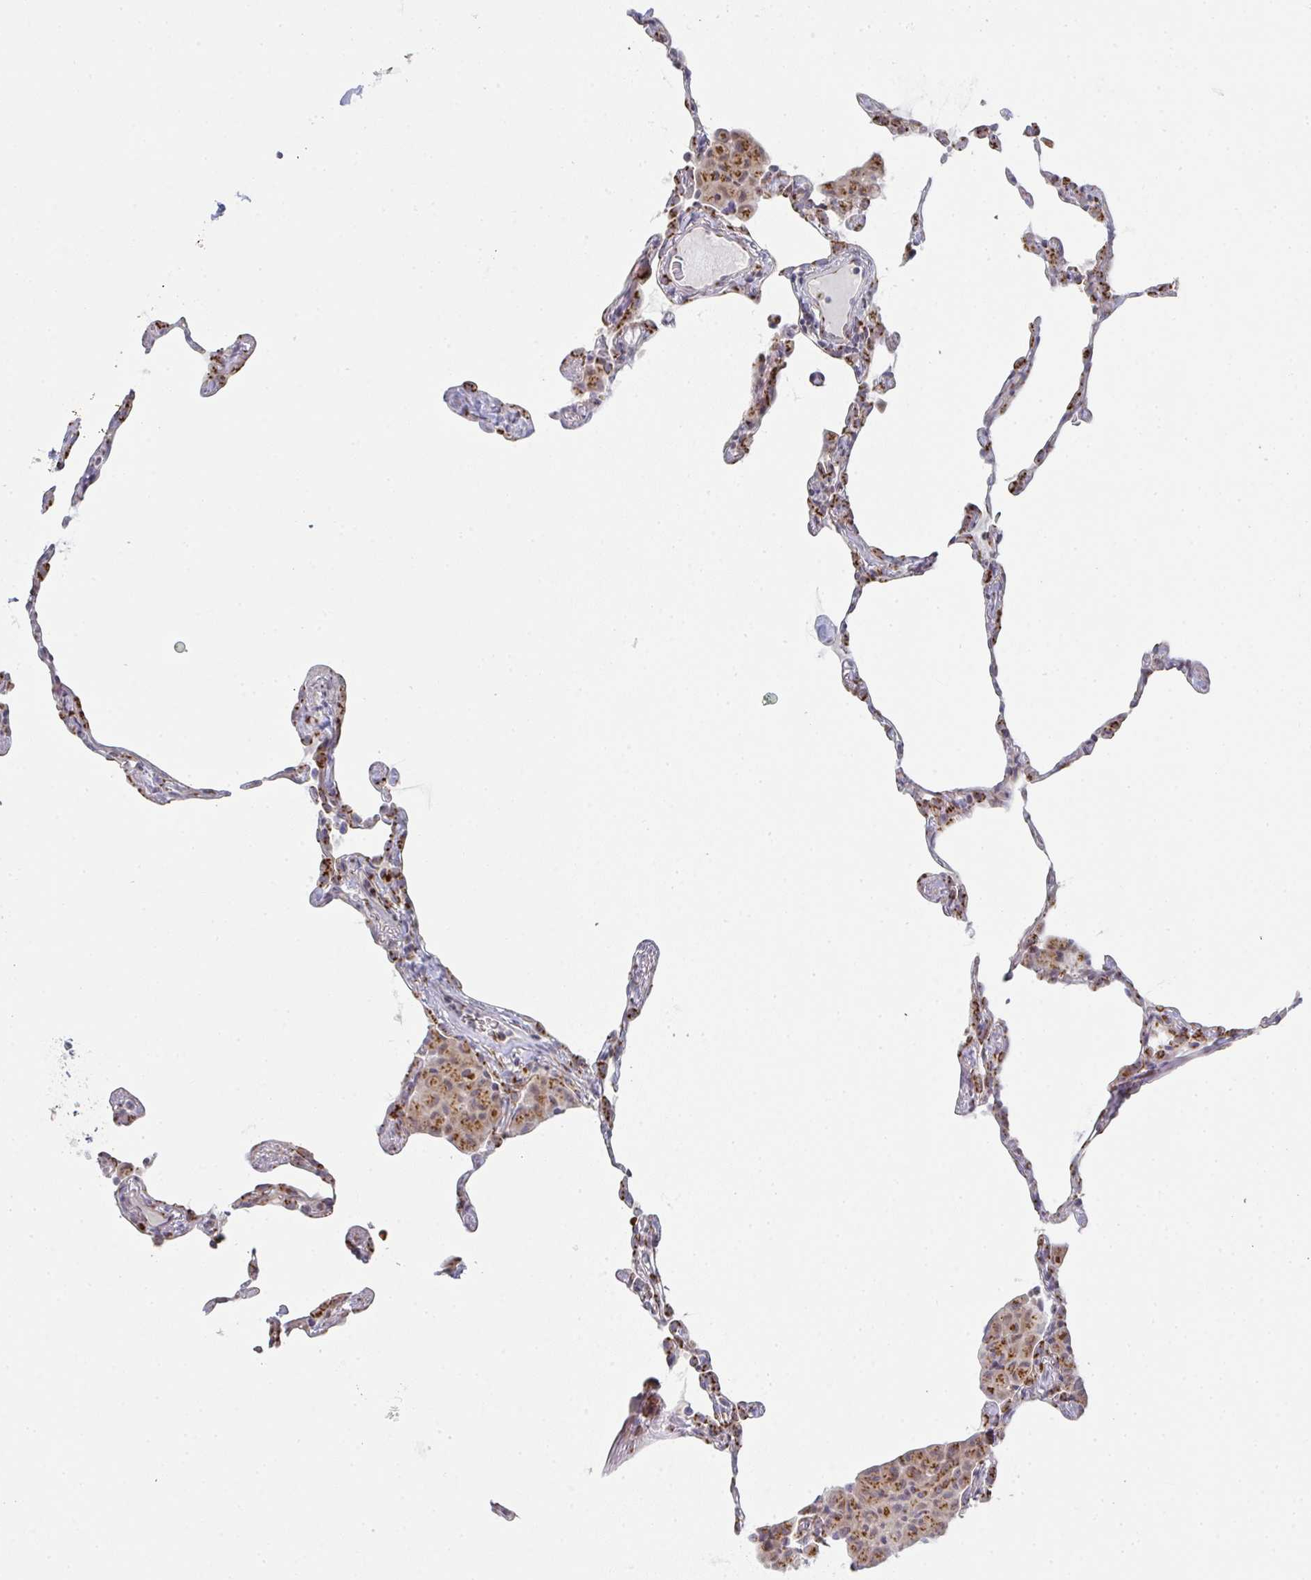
{"staining": {"intensity": "moderate", "quantity": "25%-75%", "location": "cytoplasmic/membranous"}, "tissue": "lung", "cell_type": "Alveolar cells", "image_type": "normal", "snomed": [{"axis": "morphology", "description": "Normal tissue, NOS"}, {"axis": "topography", "description": "Lung"}], "caption": "Approximately 25%-75% of alveolar cells in normal human lung show moderate cytoplasmic/membranous protein positivity as visualized by brown immunohistochemical staining.", "gene": "ZNF526", "patient": {"sex": "female", "age": 57}}